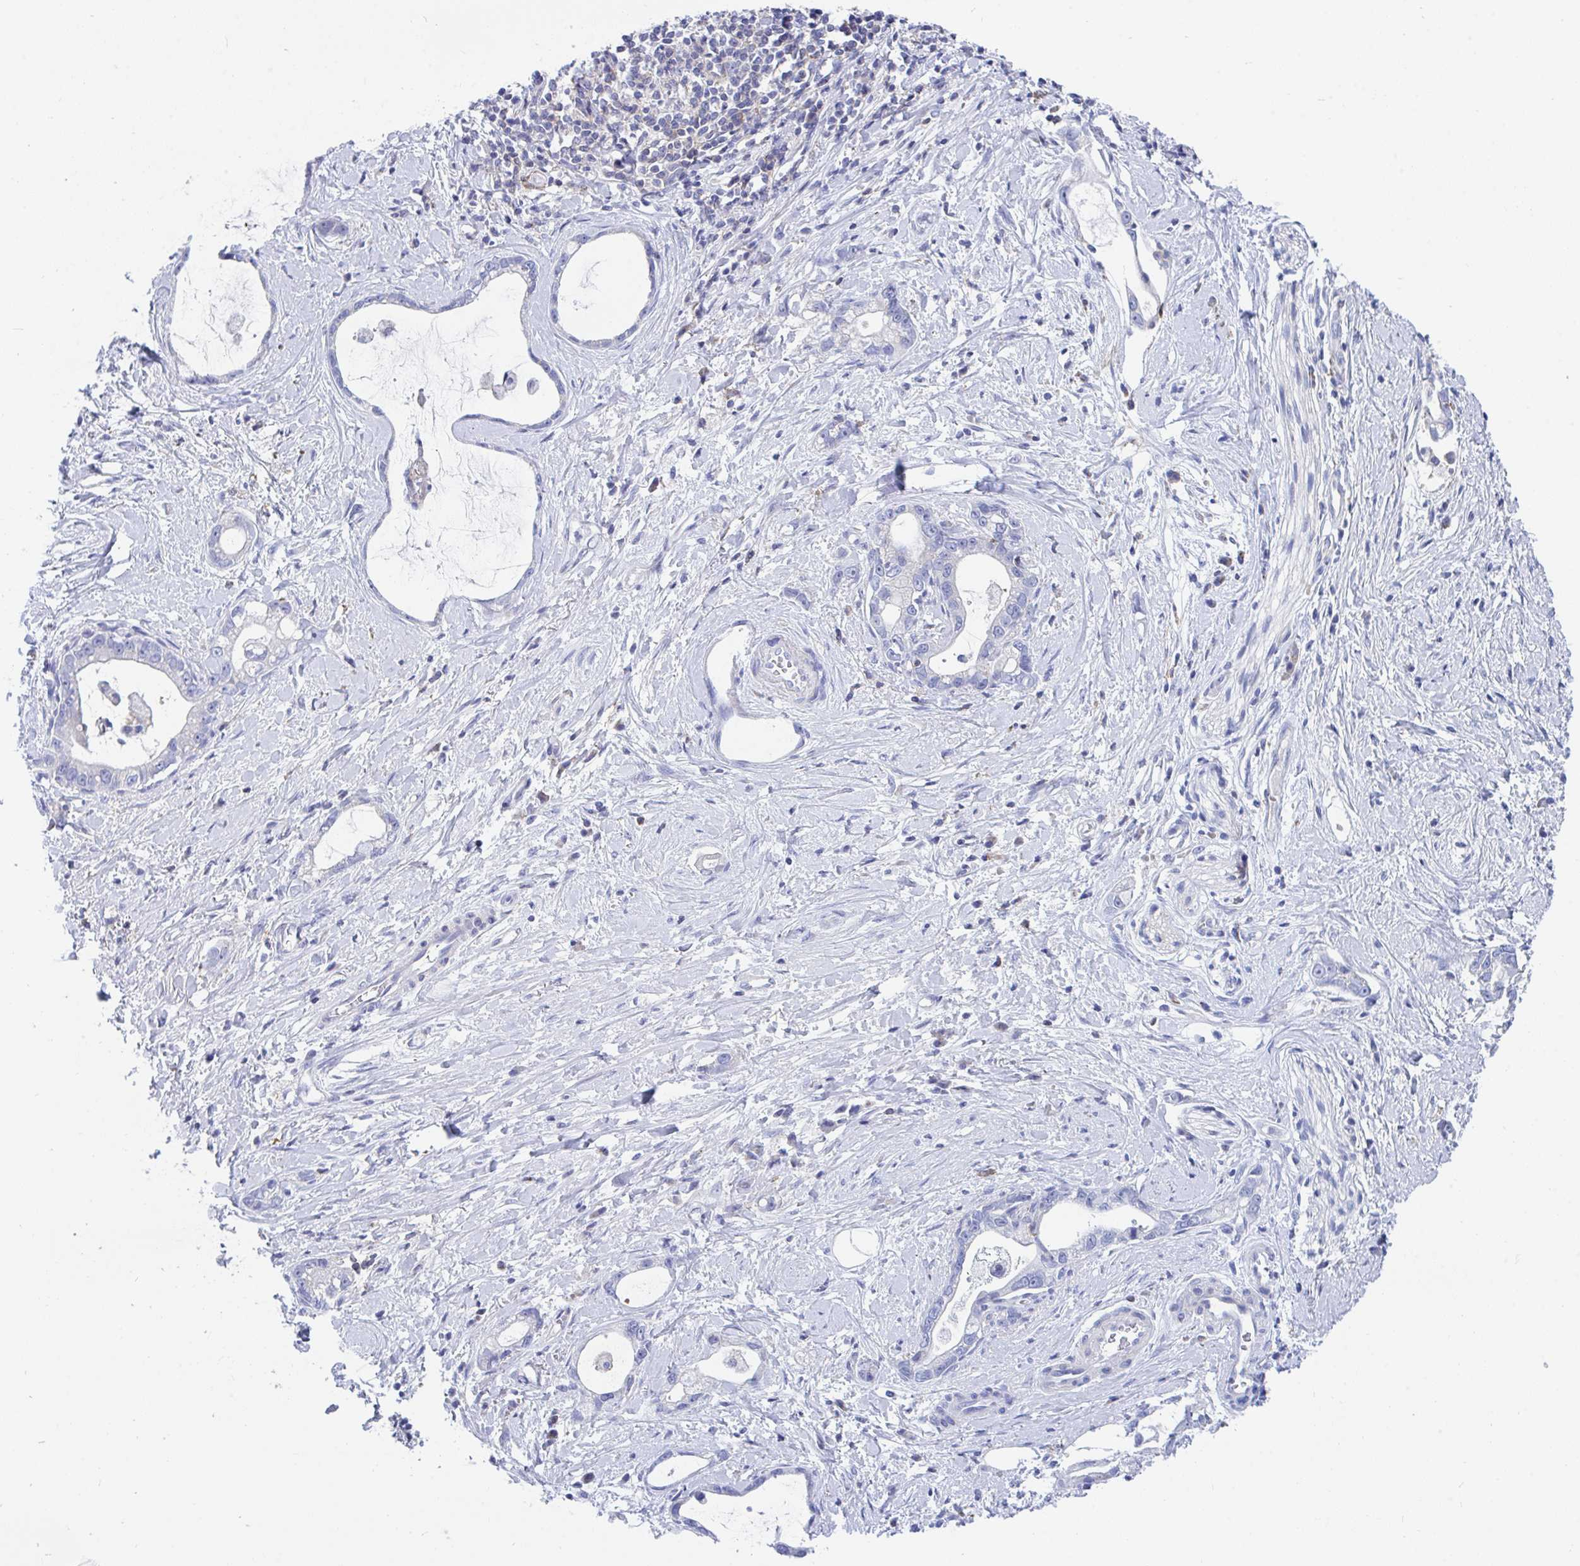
{"staining": {"intensity": "negative", "quantity": "none", "location": "none"}, "tissue": "stomach cancer", "cell_type": "Tumor cells", "image_type": "cancer", "snomed": [{"axis": "morphology", "description": "Adenocarcinoma, NOS"}, {"axis": "topography", "description": "Stomach"}], "caption": "IHC image of human stomach cancer stained for a protein (brown), which displays no positivity in tumor cells. (Stains: DAB (3,3'-diaminobenzidine) immunohistochemistry (IHC) with hematoxylin counter stain, Microscopy: brightfield microscopy at high magnification).", "gene": "FRMD3", "patient": {"sex": "male", "age": 55}}